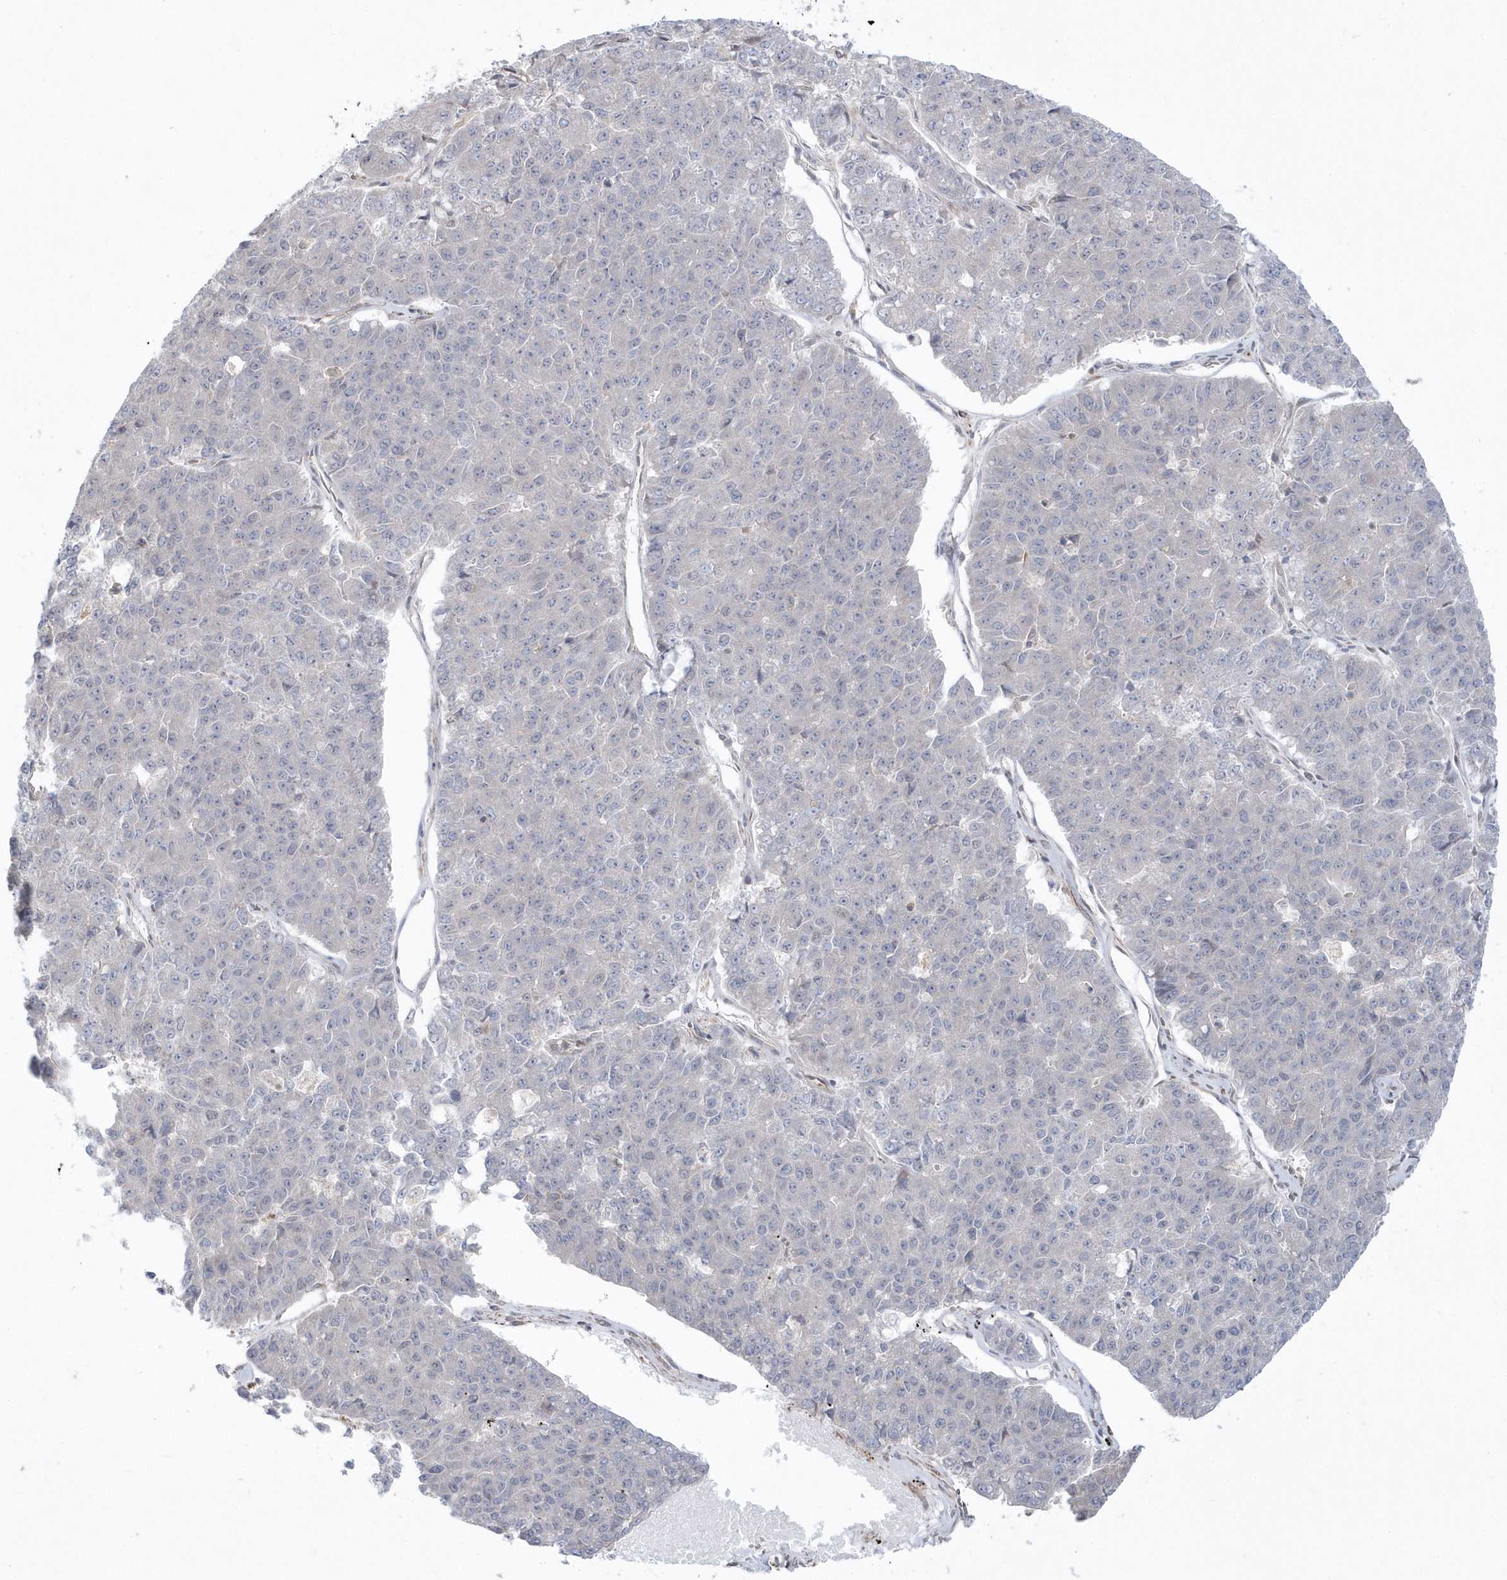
{"staining": {"intensity": "negative", "quantity": "none", "location": "none"}, "tissue": "pancreatic cancer", "cell_type": "Tumor cells", "image_type": "cancer", "snomed": [{"axis": "morphology", "description": "Adenocarcinoma, NOS"}, {"axis": "topography", "description": "Pancreas"}], "caption": "Adenocarcinoma (pancreatic) was stained to show a protein in brown. There is no significant positivity in tumor cells. (DAB immunohistochemistry visualized using brightfield microscopy, high magnification).", "gene": "DHX57", "patient": {"sex": "male", "age": 50}}